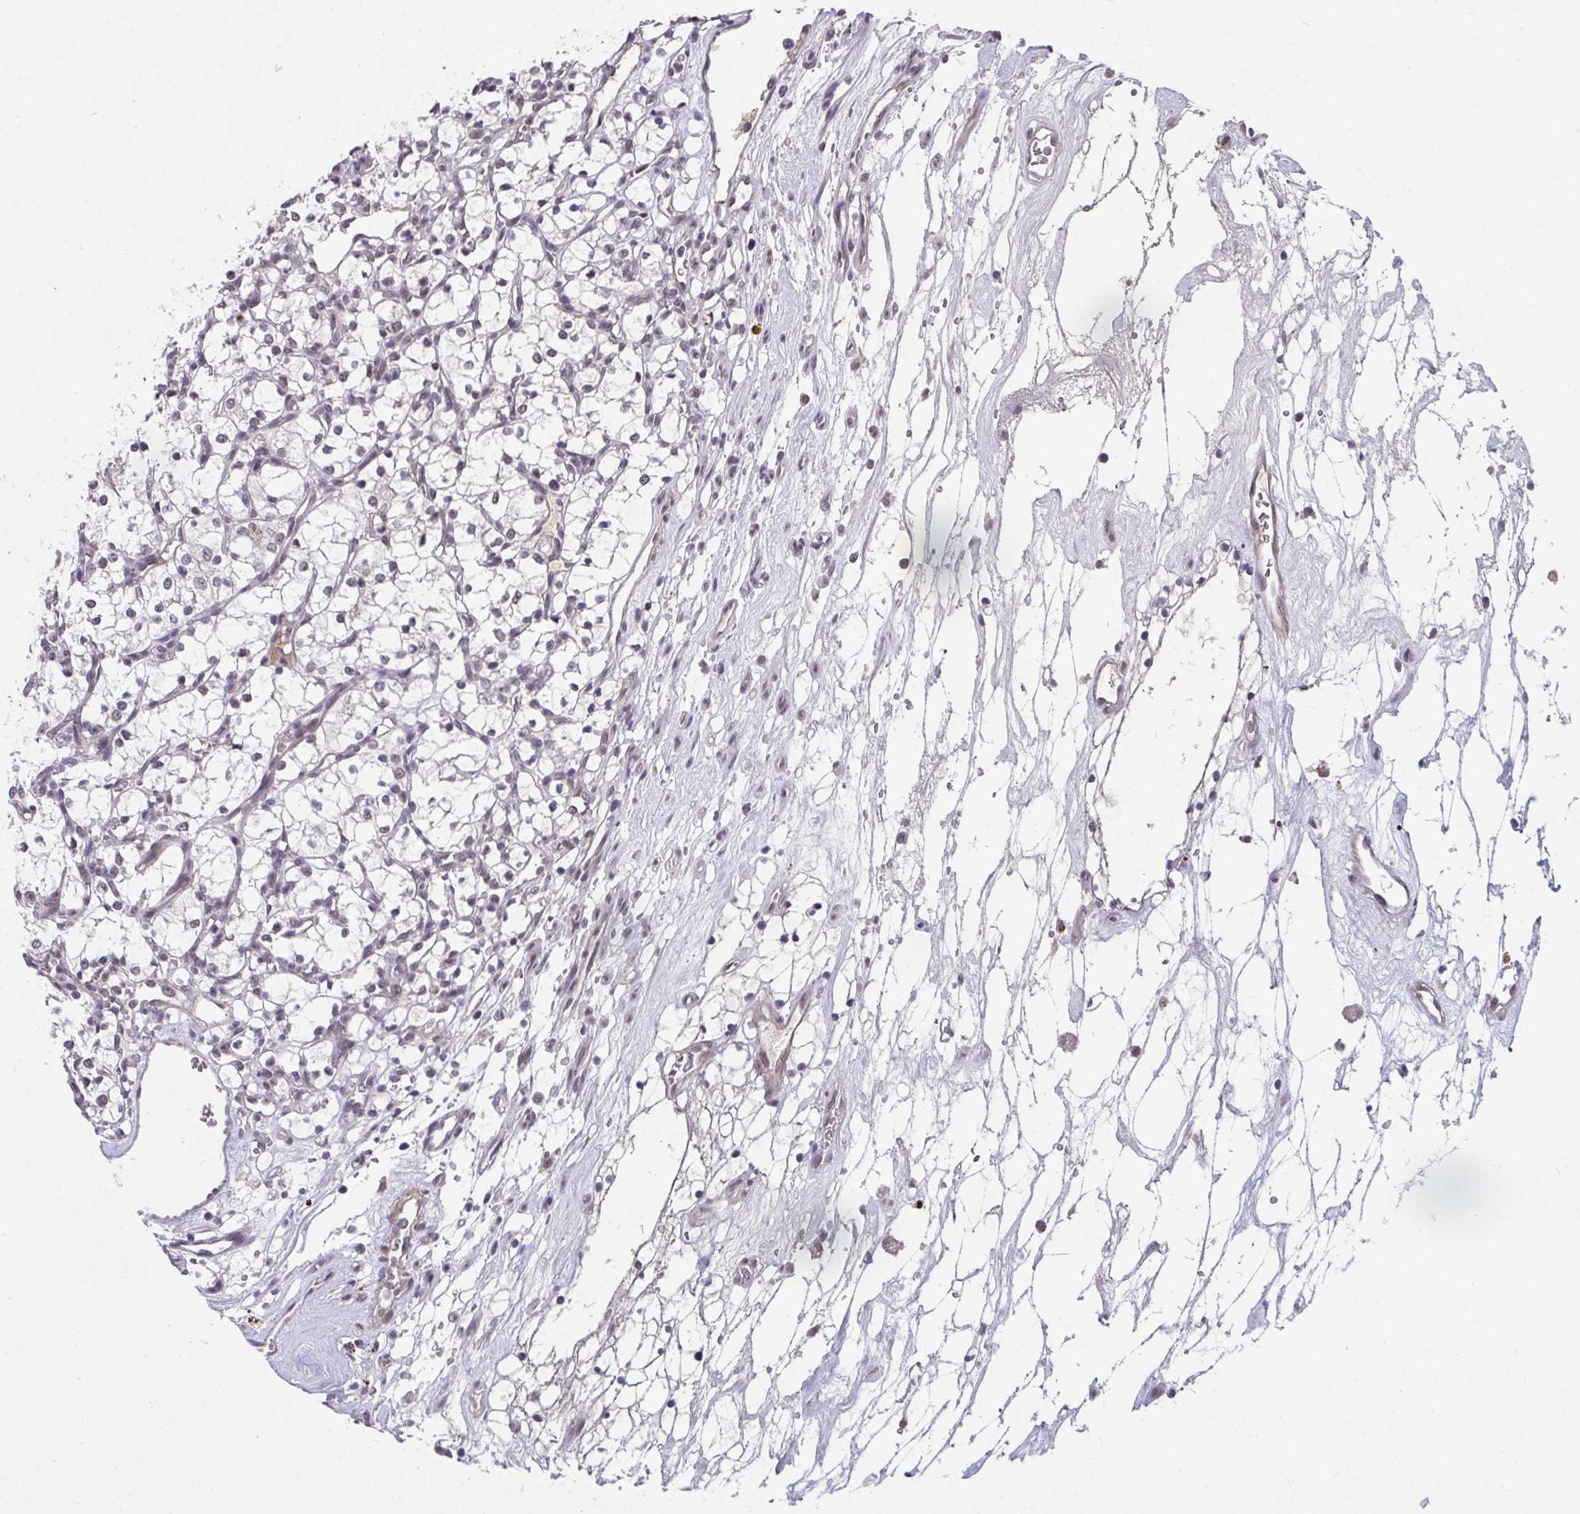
{"staining": {"intensity": "negative", "quantity": "none", "location": "none"}, "tissue": "renal cancer", "cell_type": "Tumor cells", "image_type": "cancer", "snomed": [{"axis": "morphology", "description": "Adenocarcinoma, NOS"}, {"axis": "topography", "description": "Kidney"}], "caption": "Renal cancer (adenocarcinoma) stained for a protein using immunohistochemistry (IHC) demonstrates no expression tumor cells.", "gene": "RBBP6", "patient": {"sex": "female", "age": 69}}